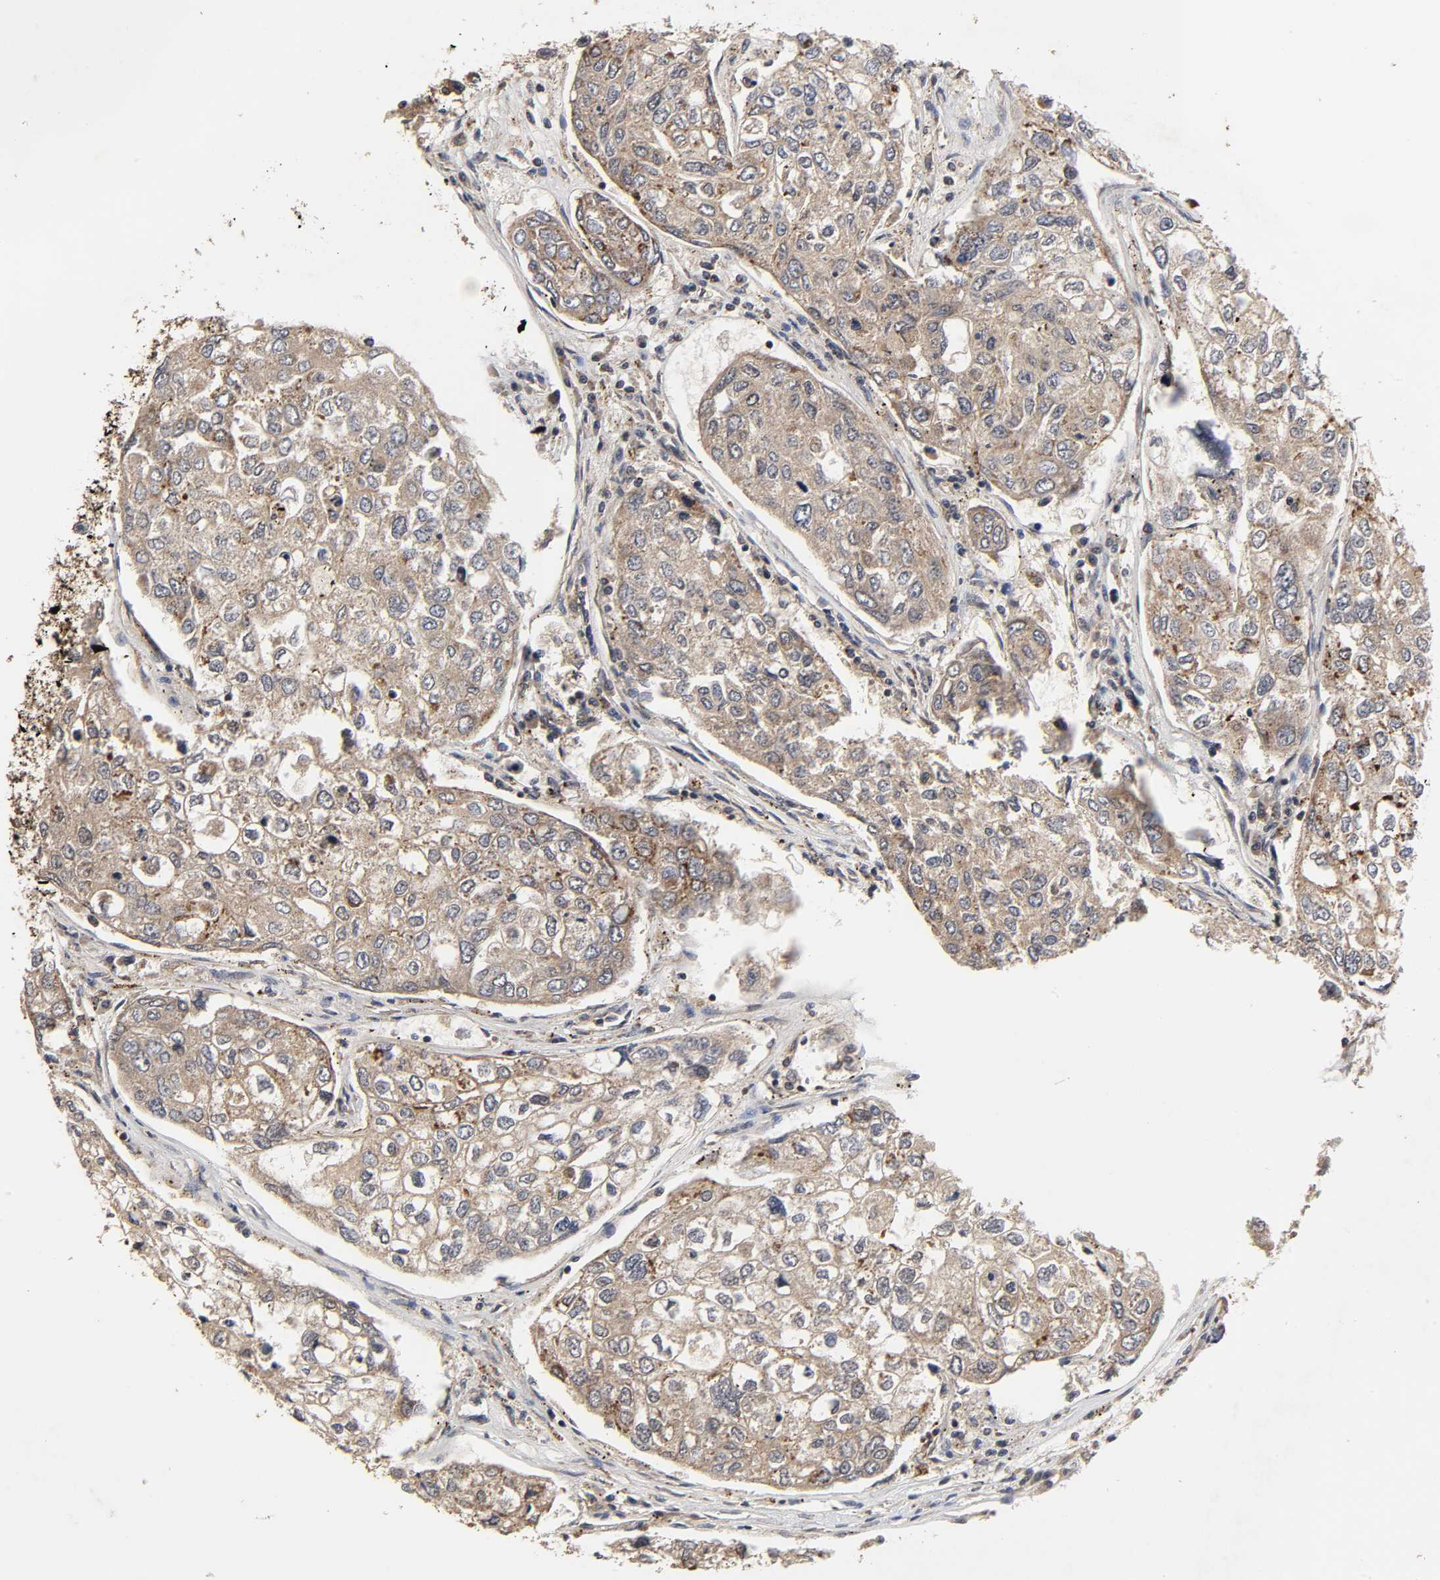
{"staining": {"intensity": "moderate", "quantity": ">75%", "location": "cytoplasmic/membranous"}, "tissue": "urothelial cancer", "cell_type": "Tumor cells", "image_type": "cancer", "snomed": [{"axis": "morphology", "description": "Urothelial carcinoma, High grade"}, {"axis": "topography", "description": "Lymph node"}, {"axis": "topography", "description": "Urinary bladder"}], "caption": "This photomicrograph reveals urothelial cancer stained with immunohistochemistry (IHC) to label a protein in brown. The cytoplasmic/membranous of tumor cells show moderate positivity for the protein. Nuclei are counter-stained blue.", "gene": "COX6B1", "patient": {"sex": "male", "age": 51}}